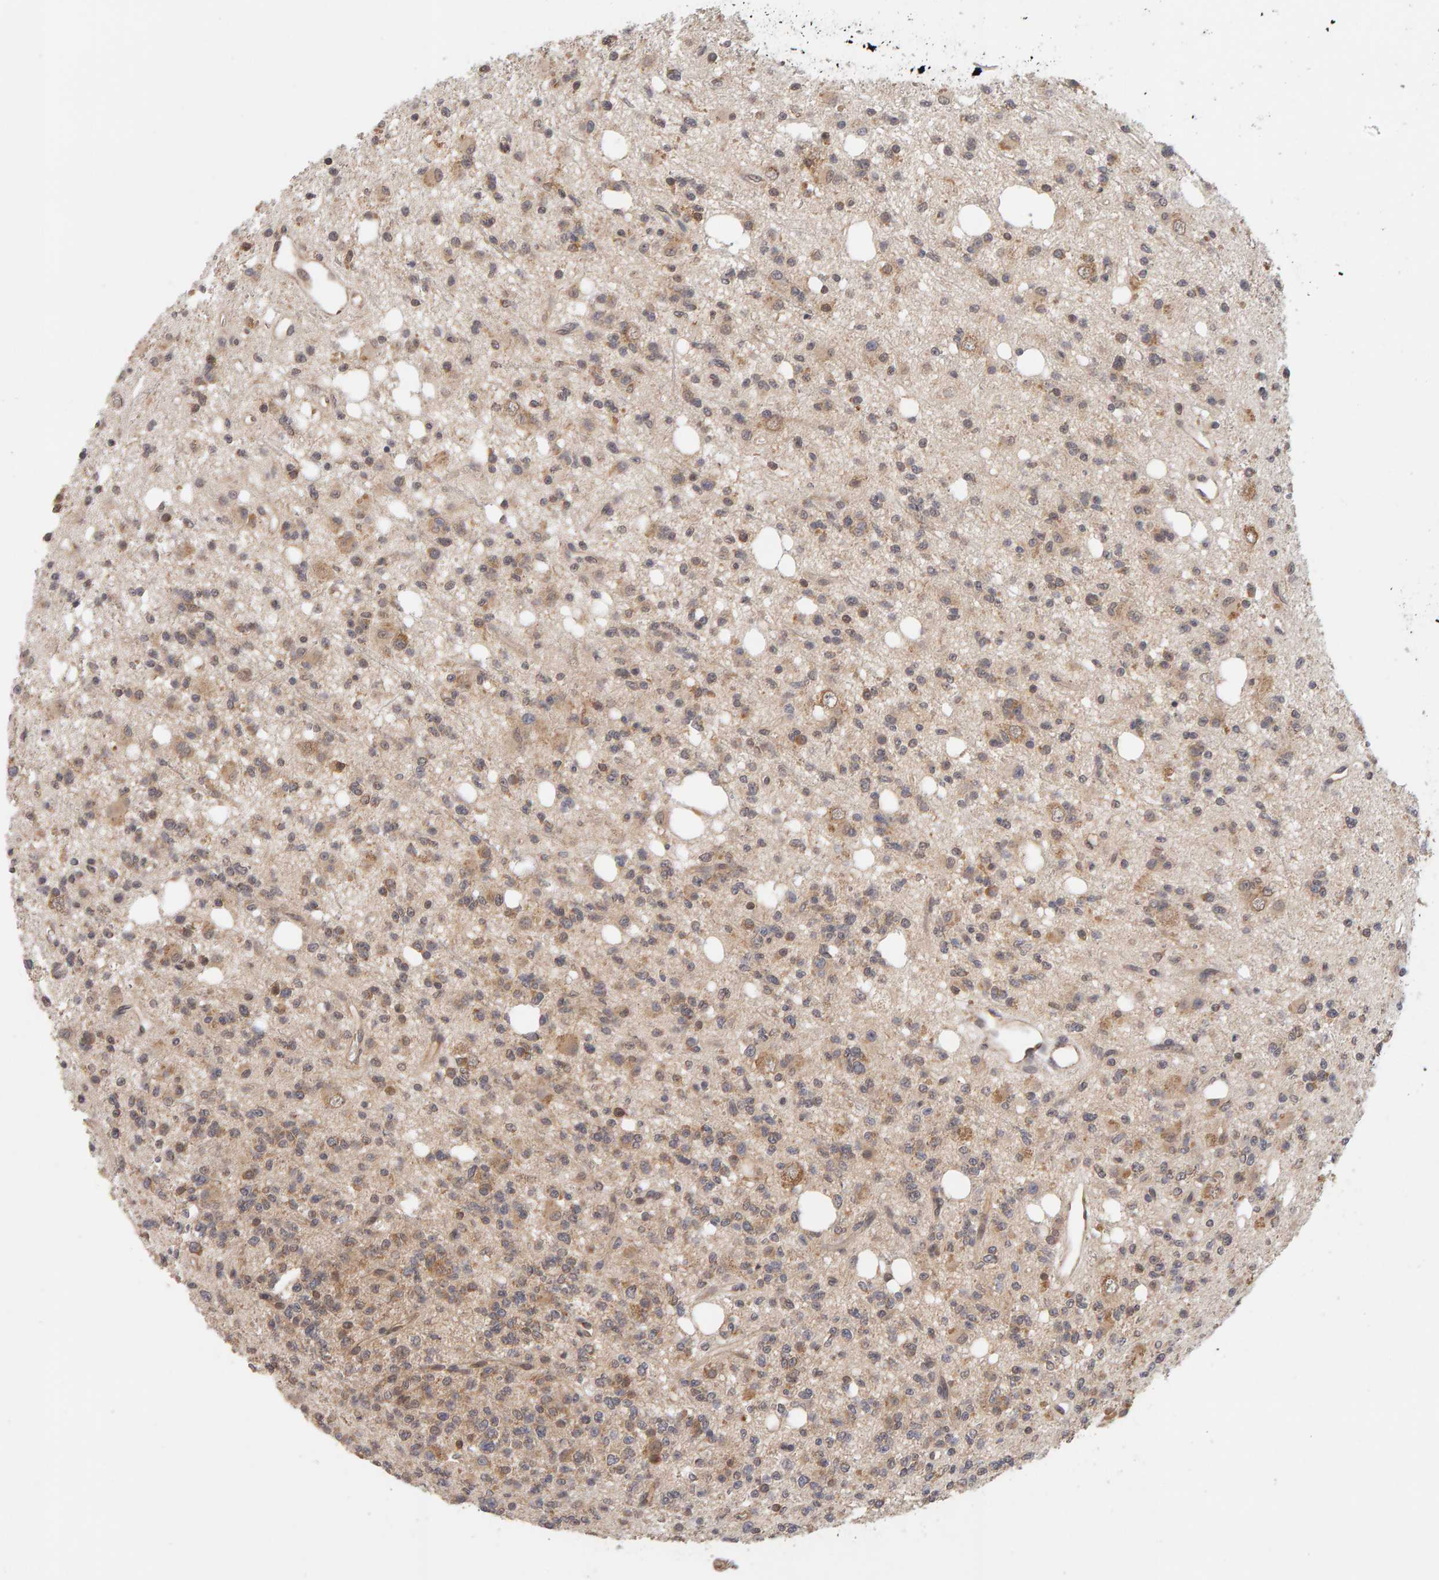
{"staining": {"intensity": "moderate", "quantity": "<25%", "location": "cytoplasmic/membranous"}, "tissue": "glioma", "cell_type": "Tumor cells", "image_type": "cancer", "snomed": [{"axis": "morphology", "description": "Glioma, malignant, High grade"}, {"axis": "topography", "description": "Brain"}], "caption": "Tumor cells demonstrate low levels of moderate cytoplasmic/membranous staining in approximately <25% of cells in malignant high-grade glioma.", "gene": "DNAJC7", "patient": {"sex": "female", "age": 62}}